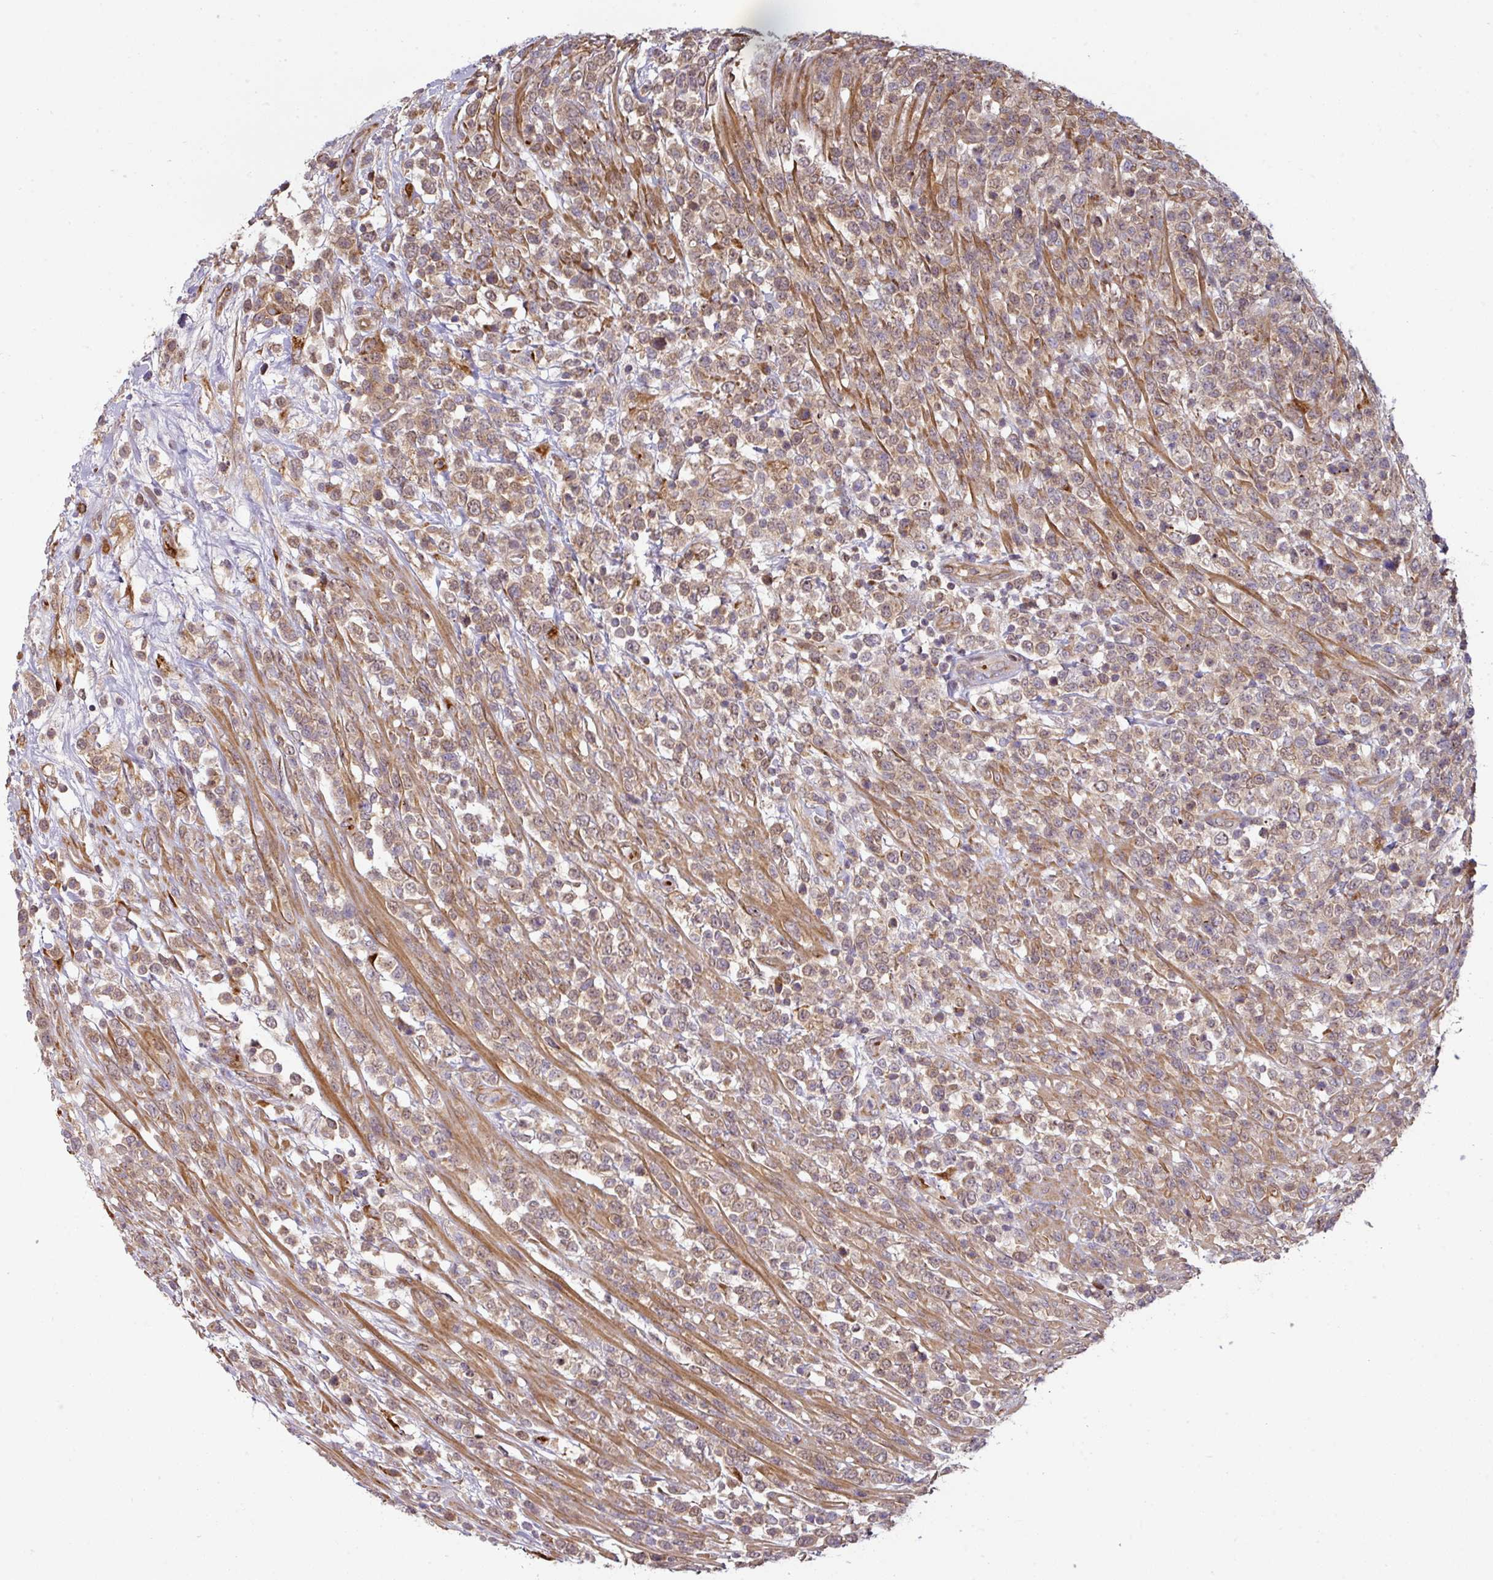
{"staining": {"intensity": "weak", "quantity": "<25%", "location": "cytoplasmic/membranous,nuclear"}, "tissue": "lymphoma", "cell_type": "Tumor cells", "image_type": "cancer", "snomed": [{"axis": "morphology", "description": "Malignant lymphoma, non-Hodgkin's type, High grade"}, {"axis": "topography", "description": "Colon"}], "caption": "Immunohistochemical staining of human lymphoma demonstrates no significant staining in tumor cells.", "gene": "CASP2", "patient": {"sex": "female", "age": 53}}